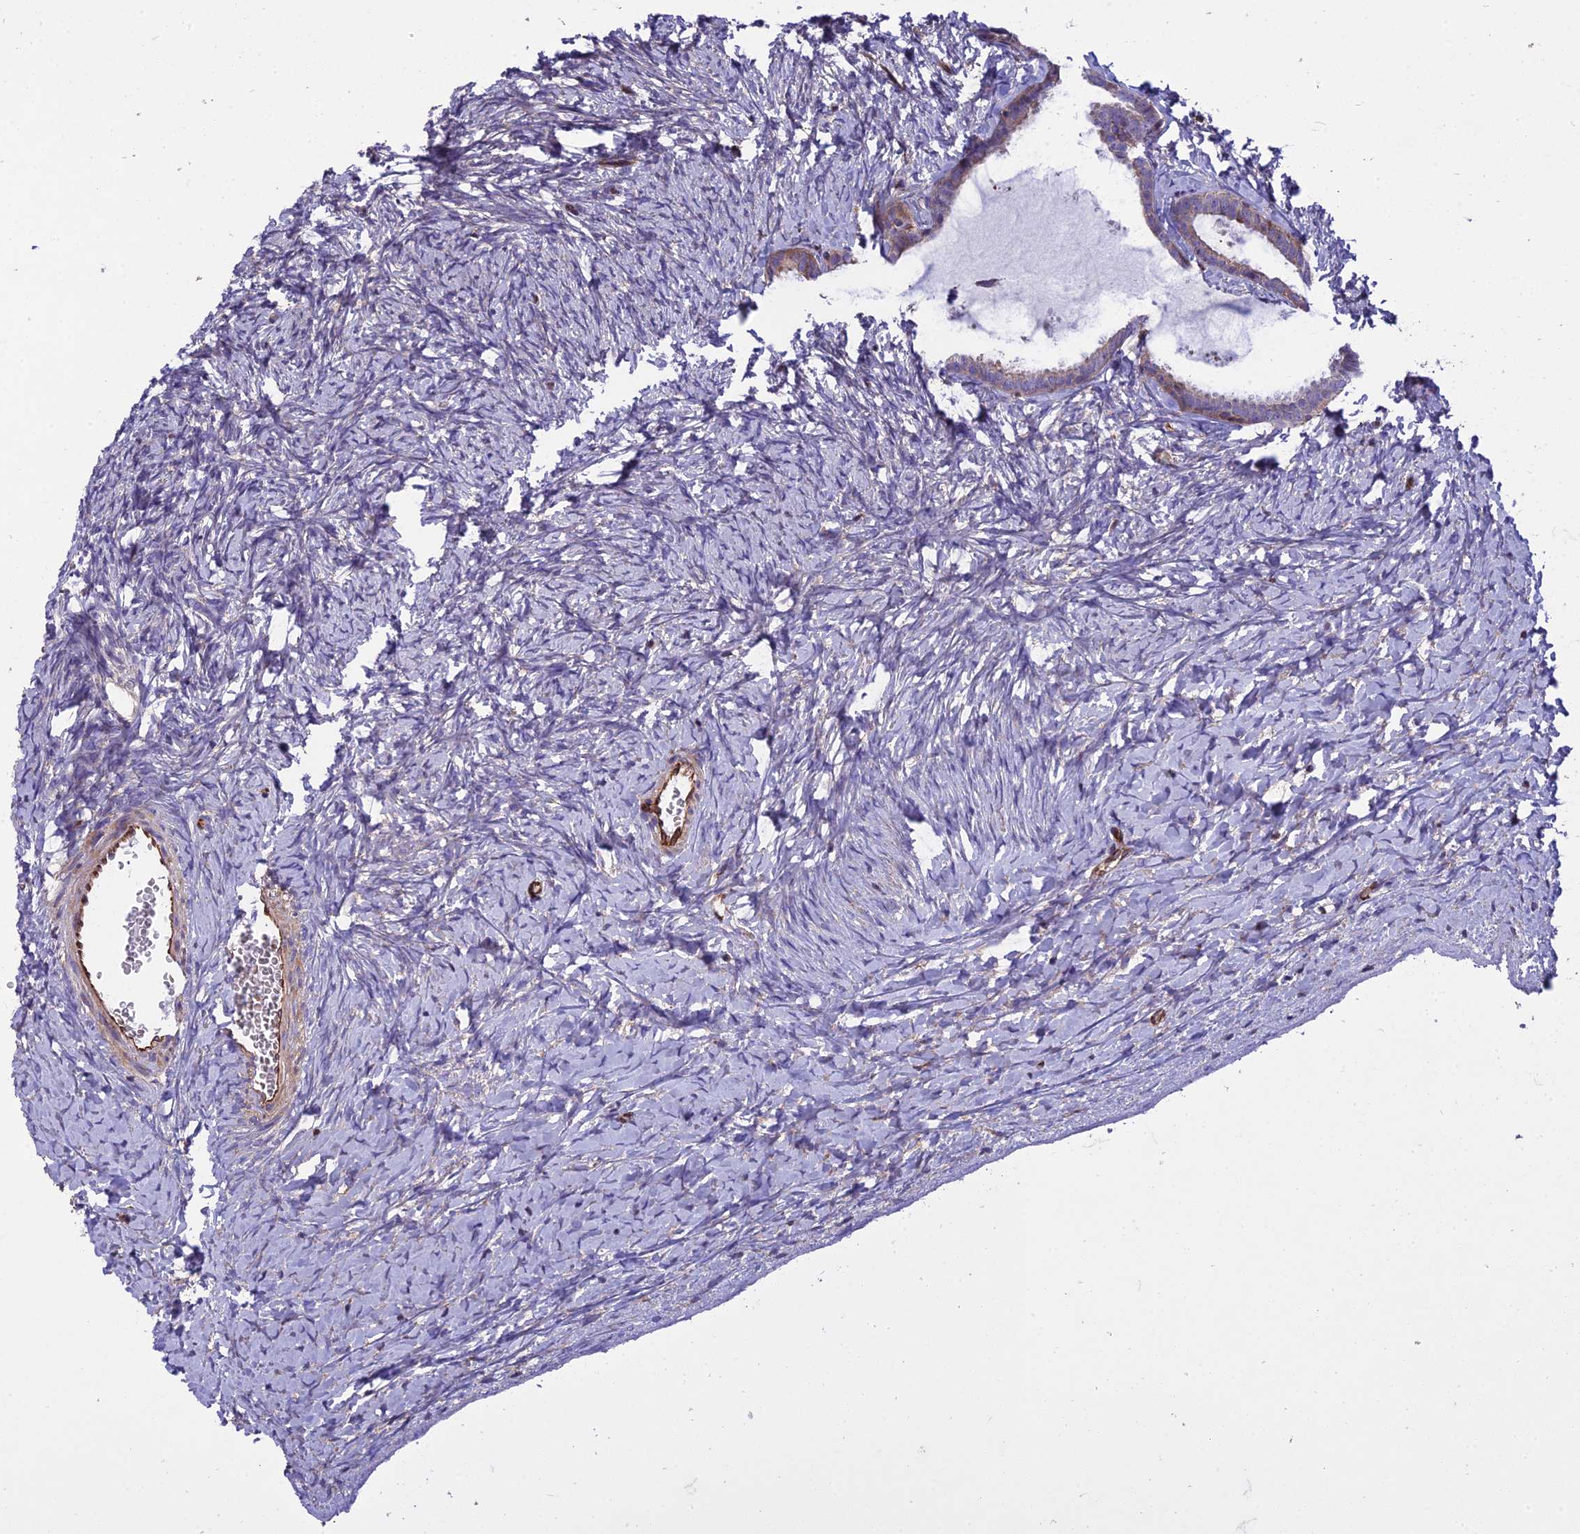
{"staining": {"intensity": "moderate", "quantity": ">75%", "location": "cytoplasmic/membranous"}, "tissue": "ovary", "cell_type": "Follicle cells", "image_type": "normal", "snomed": [{"axis": "morphology", "description": "Normal tissue, NOS"}, {"axis": "morphology", "description": "Developmental malformation"}, {"axis": "topography", "description": "Ovary"}], "caption": "An immunohistochemistry photomicrograph of normal tissue is shown. Protein staining in brown labels moderate cytoplasmic/membranous positivity in ovary within follicle cells.", "gene": "GIMAP1", "patient": {"sex": "female", "age": 39}}